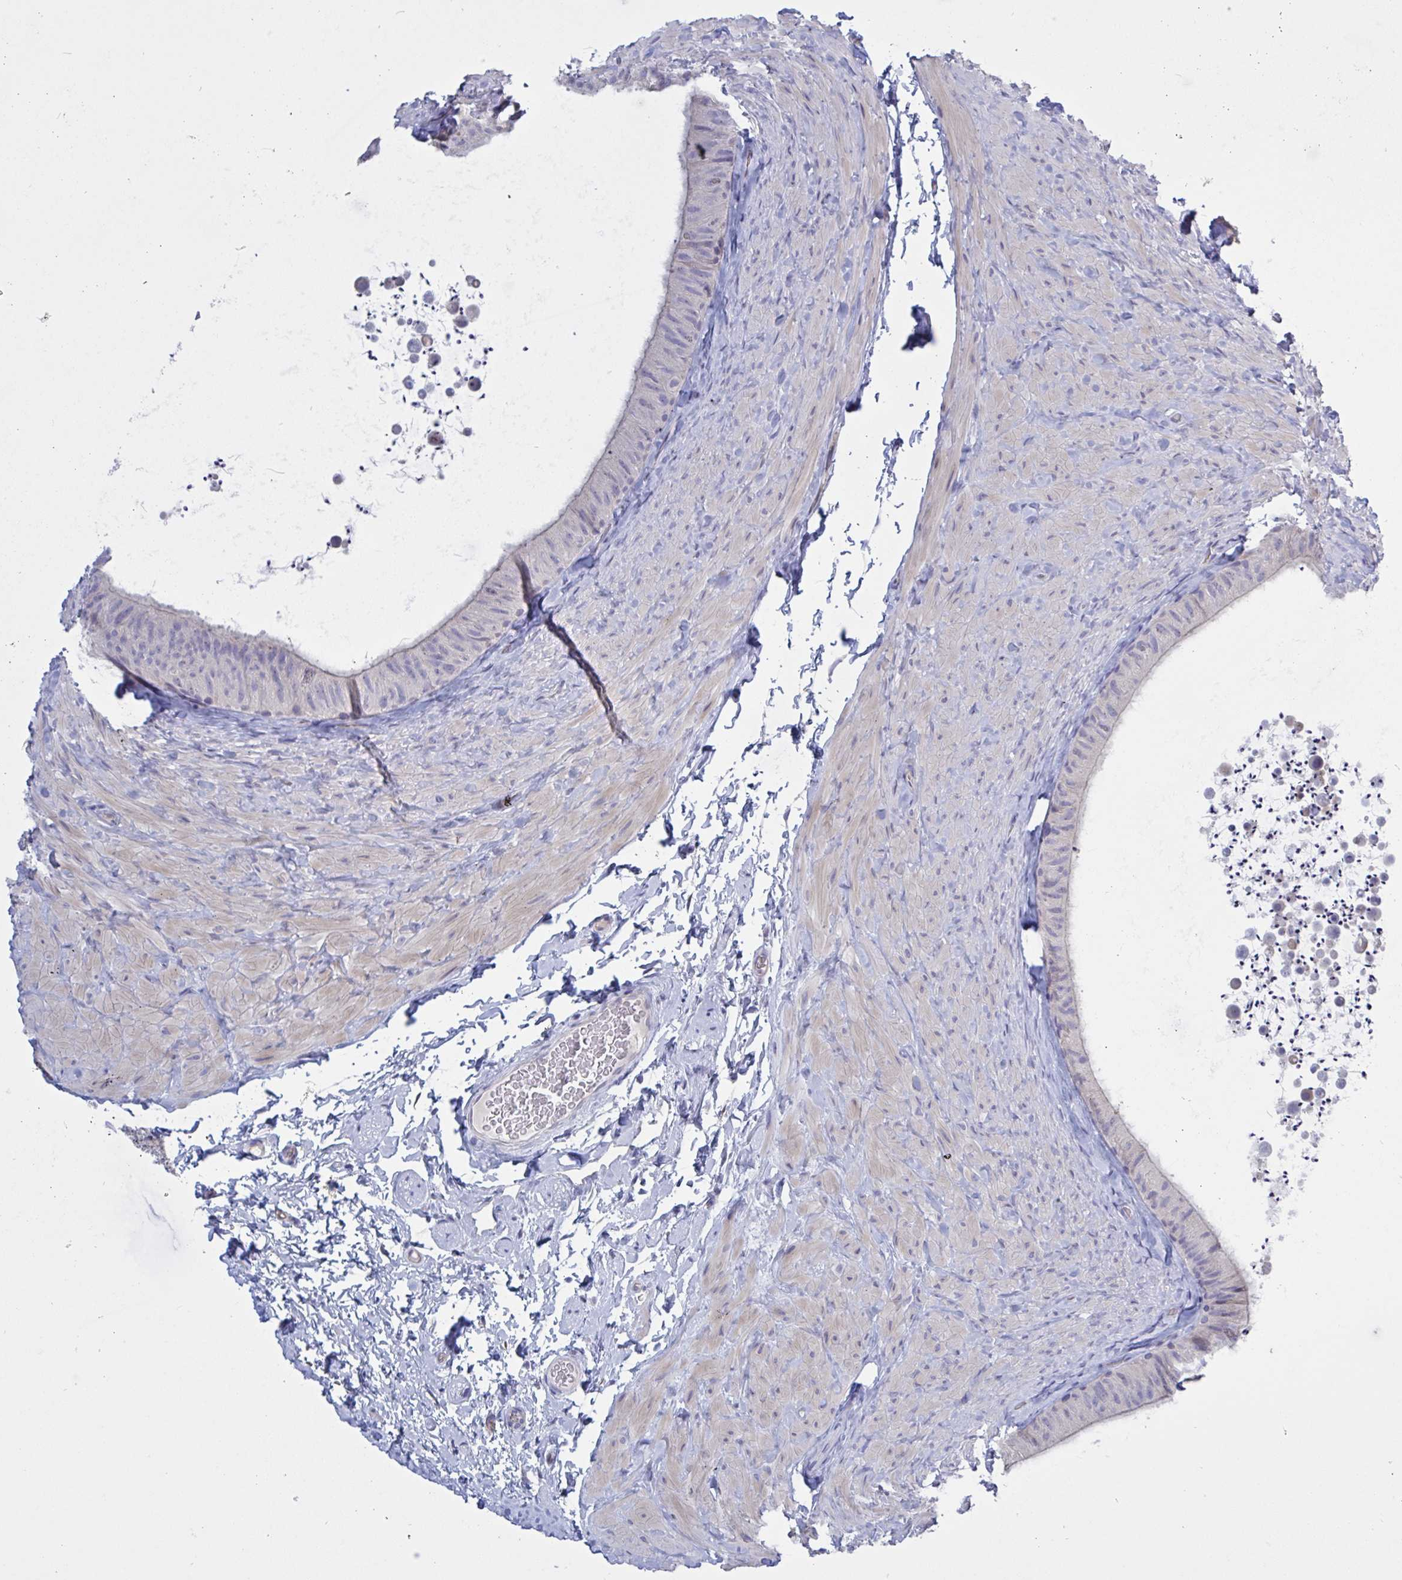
{"staining": {"intensity": "negative", "quantity": "none", "location": "none"}, "tissue": "epididymis", "cell_type": "Glandular cells", "image_type": "normal", "snomed": [{"axis": "morphology", "description": "Normal tissue, NOS"}, {"axis": "topography", "description": "Epididymis, spermatic cord, NOS"}, {"axis": "topography", "description": "Epididymis"}], "caption": "High power microscopy histopathology image of an immunohistochemistry image of benign epididymis, revealing no significant staining in glandular cells. (Stains: DAB IHC with hematoxylin counter stain, Microscopy: brightfield microscopy at high magnification).", "gene": "ST14", "patient": {"sex": "male", "age": 31}}